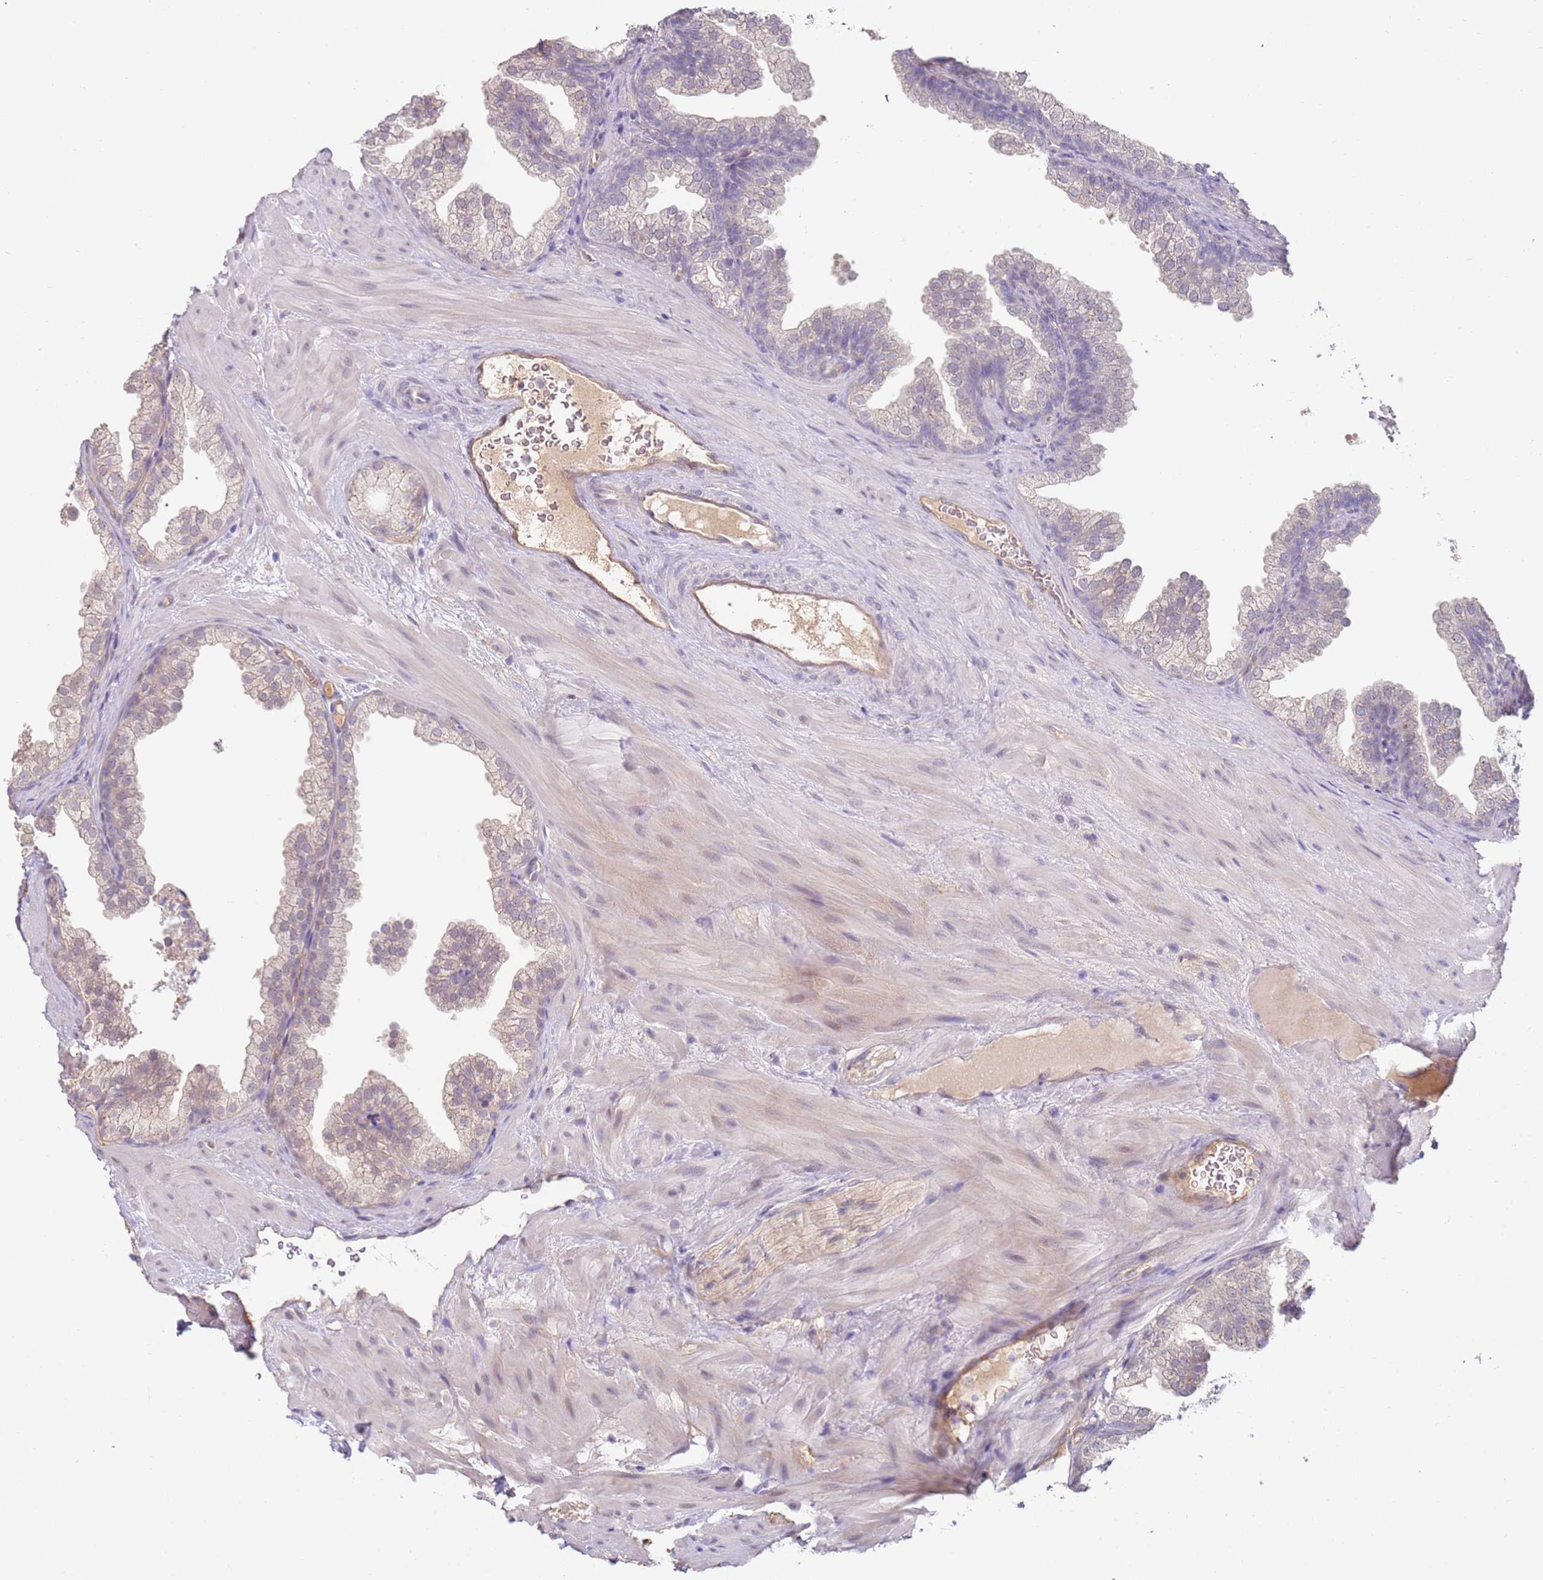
{"staining": {"intensity": "weak", "quantity": "<25%", "location": "cytoplasmic/membranous"}, "tissue": "prostate", "cell_type": "Glandular cells", "image_type": "normal", "snomed": [{"axis": "morphology", "description": "Normal tissue, NOS"}, {"axis": "topography", "description": "Prostate"}], "caption": "This histopathology image is of normal prostate stained with immunohistochemistry to label a protein in brown with the nuclei are counter-stained blue. There is no staining in glandular cells.", "gene": "WDR93", "patient": {"sex": "male", "age": 37}}